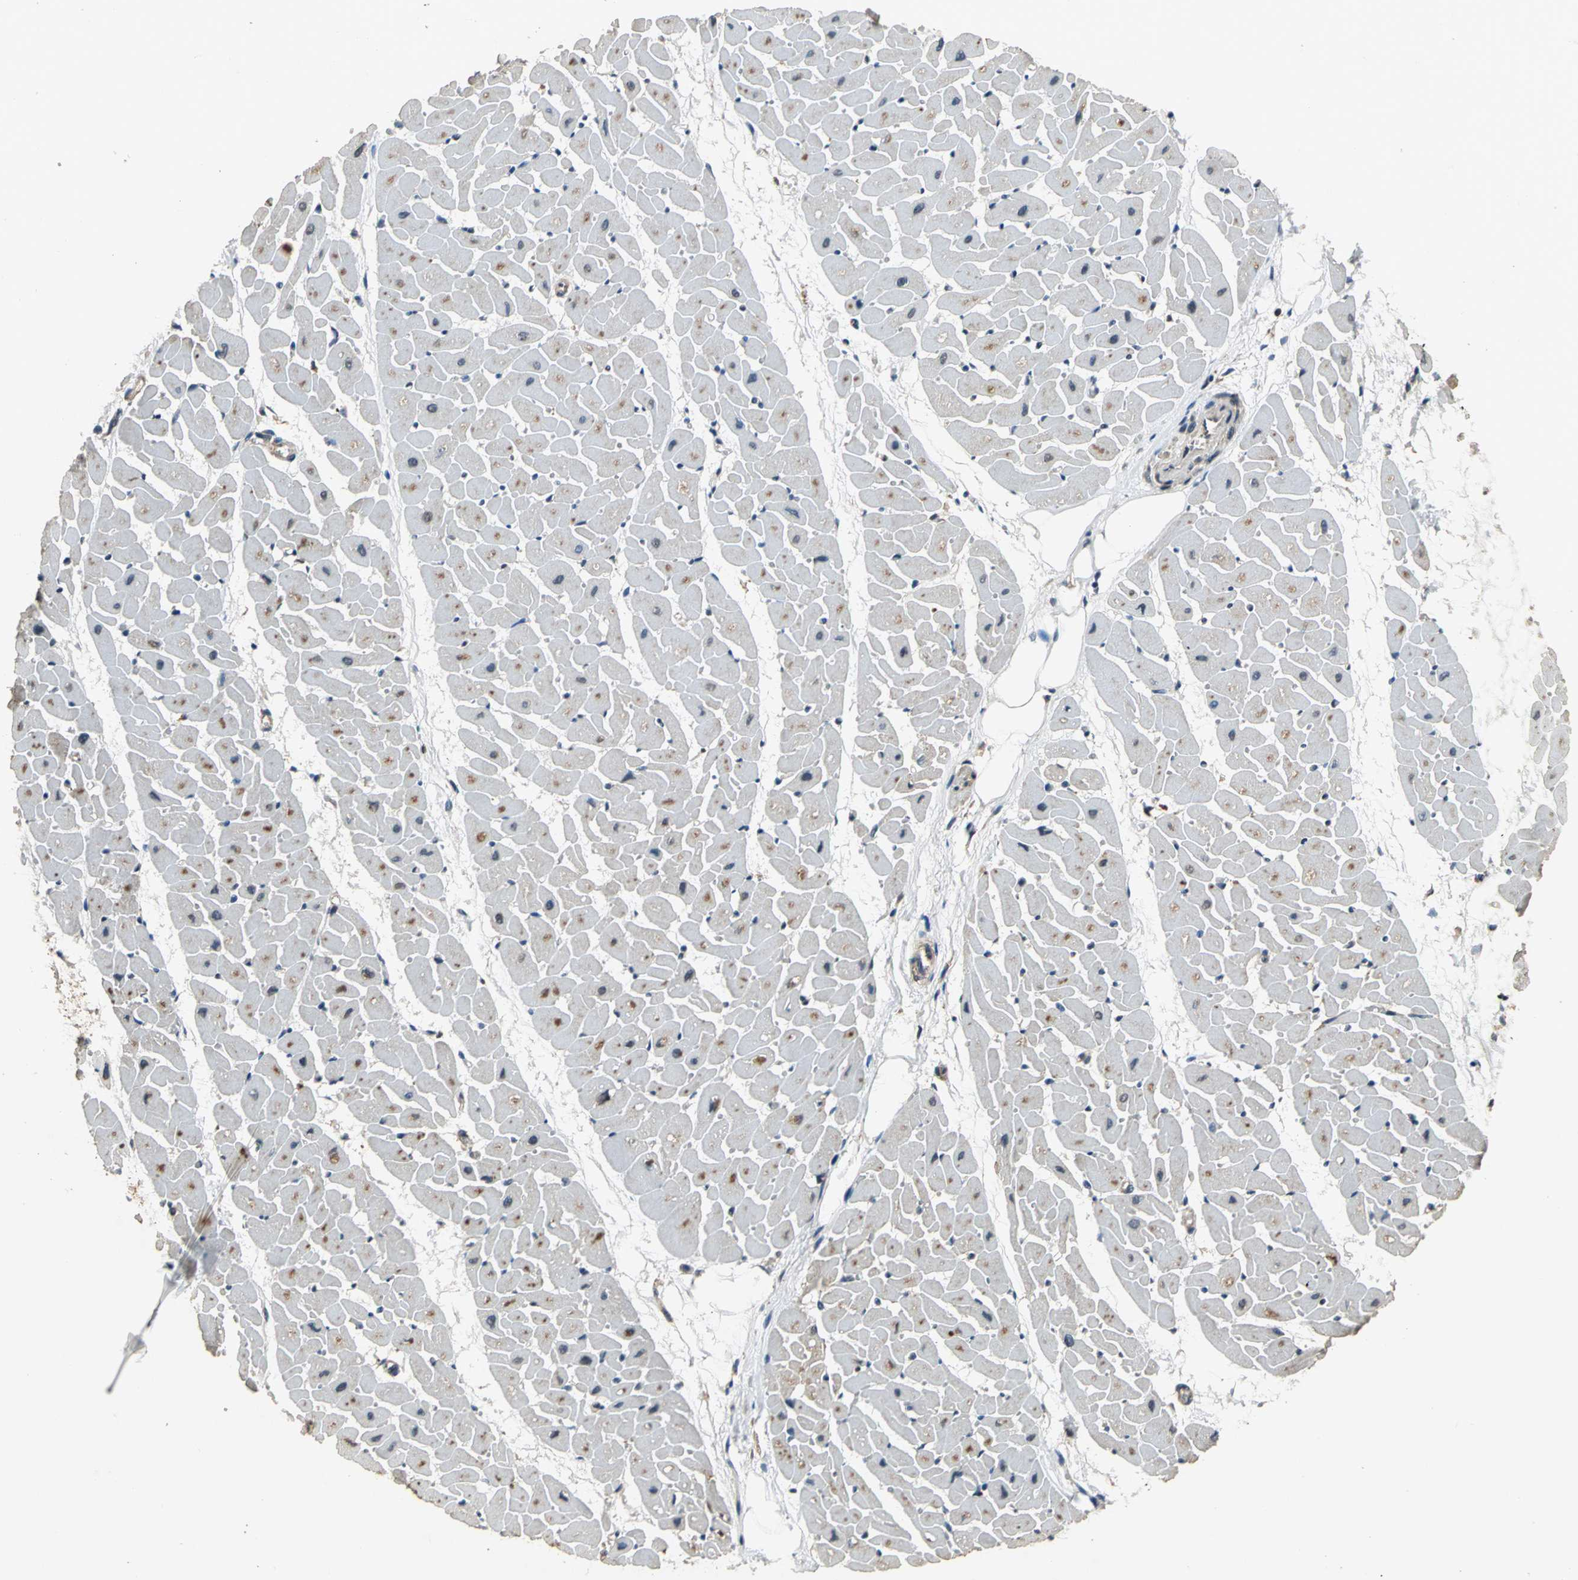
{"staining": {"intensity": "moderate", "quantity": "25%-75%", "location": "cytoplasmic/membranous"}, "tissue": "heart muscle", "cell_type": "Cardiomyocytes", "image_type": "normal", "snomed": [{"axis": "morphology", "description": "Normal tissue, NOS"}, {"axis": "topography", "description": "Heart"}], "caption": "Immunohistochemical staining of unremarkable human heart muscle exhibits medium levels of moderate cytoplasmic/membranous expression in approximately 25%-75% of cardiomyocytes.", "gene": "EIF2B2", "patient": {"sex": "female", "age": 19}}